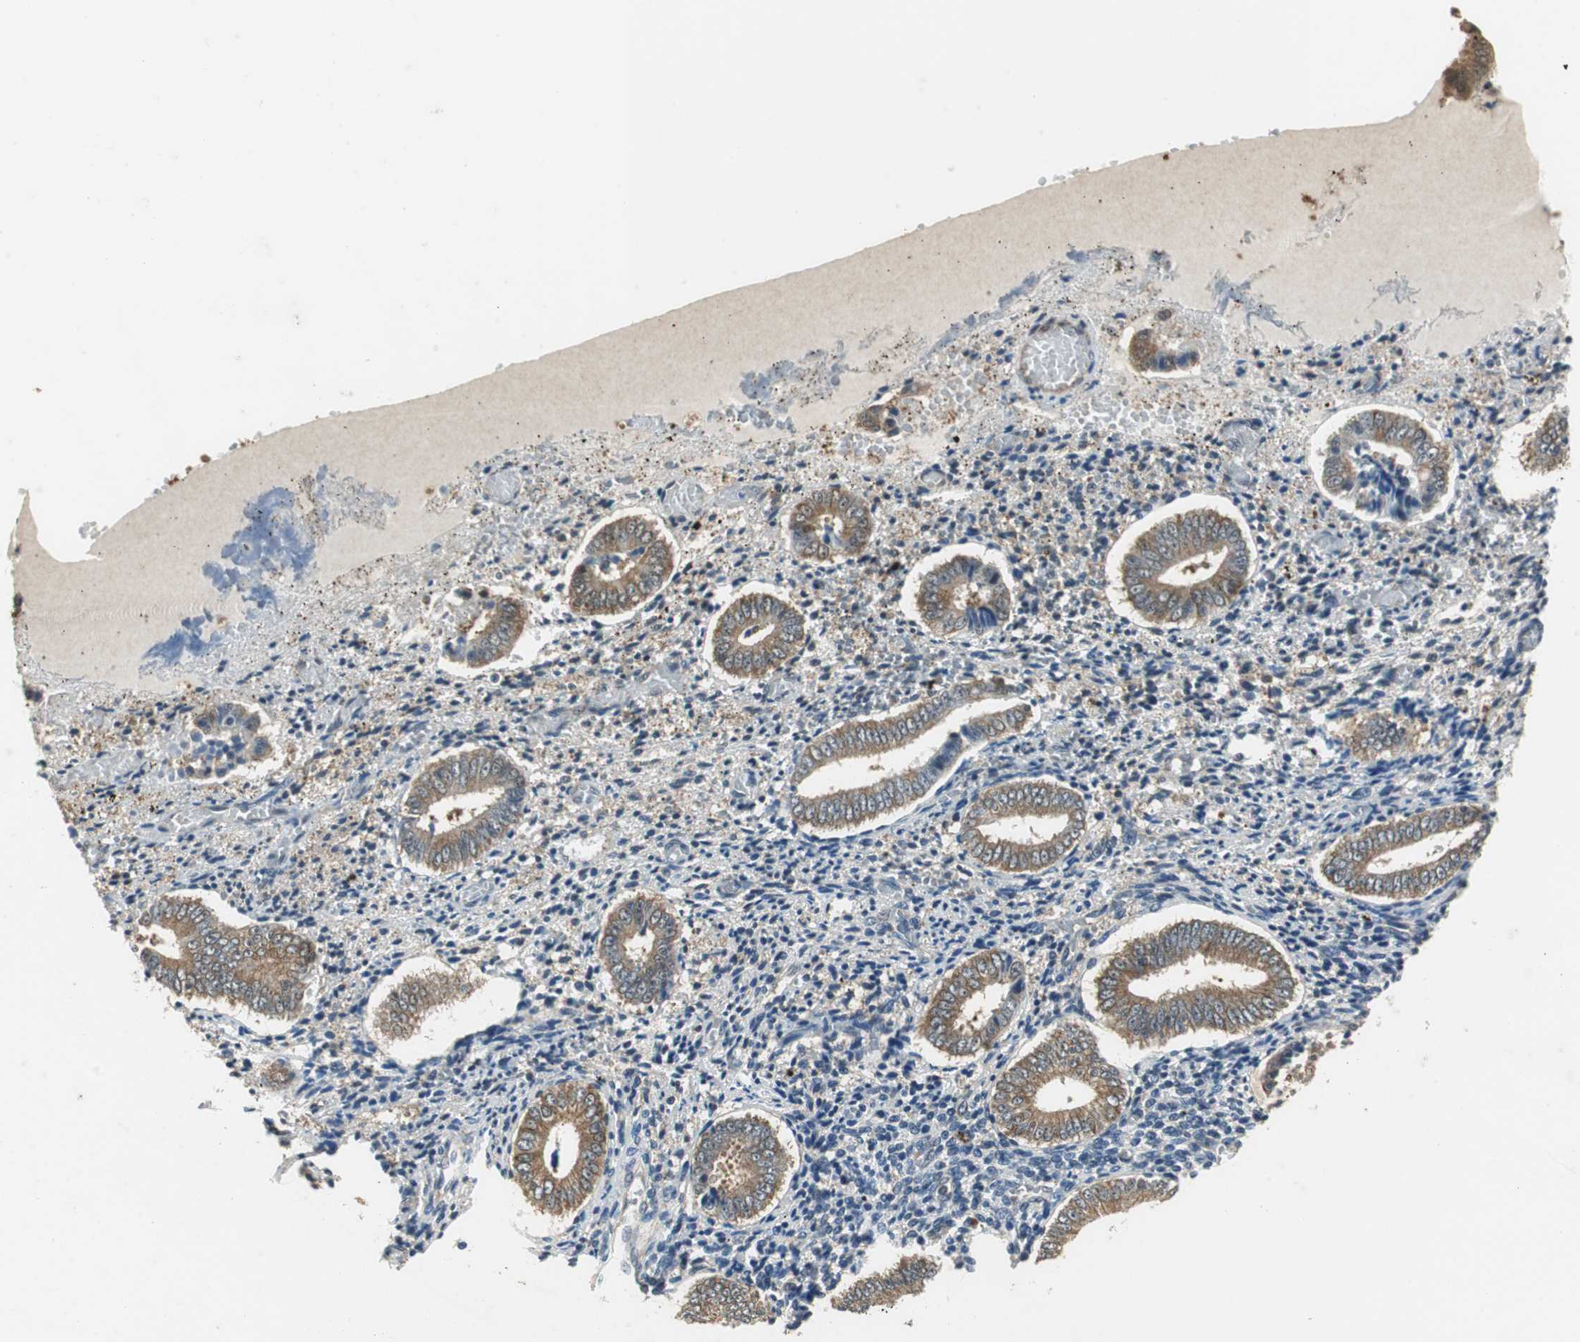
{"staining": {"intensity": "weak", "quantity": "25%-75%", "location": "cytoplasmic/membranous"}, "tissue": "endometrium", "cell_type": "Cells in endometrial stroma", "image_type": "normal", "snomed": [{"axis": "morphology", "description": "Normal tissue, NOS"}, {"axis": "topography", "description": "Endometrium"}], "caption": "Endometrium stained with immunohistochemistry displays weak cytoplasmic/membranous positivity in approximately 25%-75% of cells in endometrial stroma.", "gene": "PSMB4", "patient": {"sex": "female", "age": 42}}